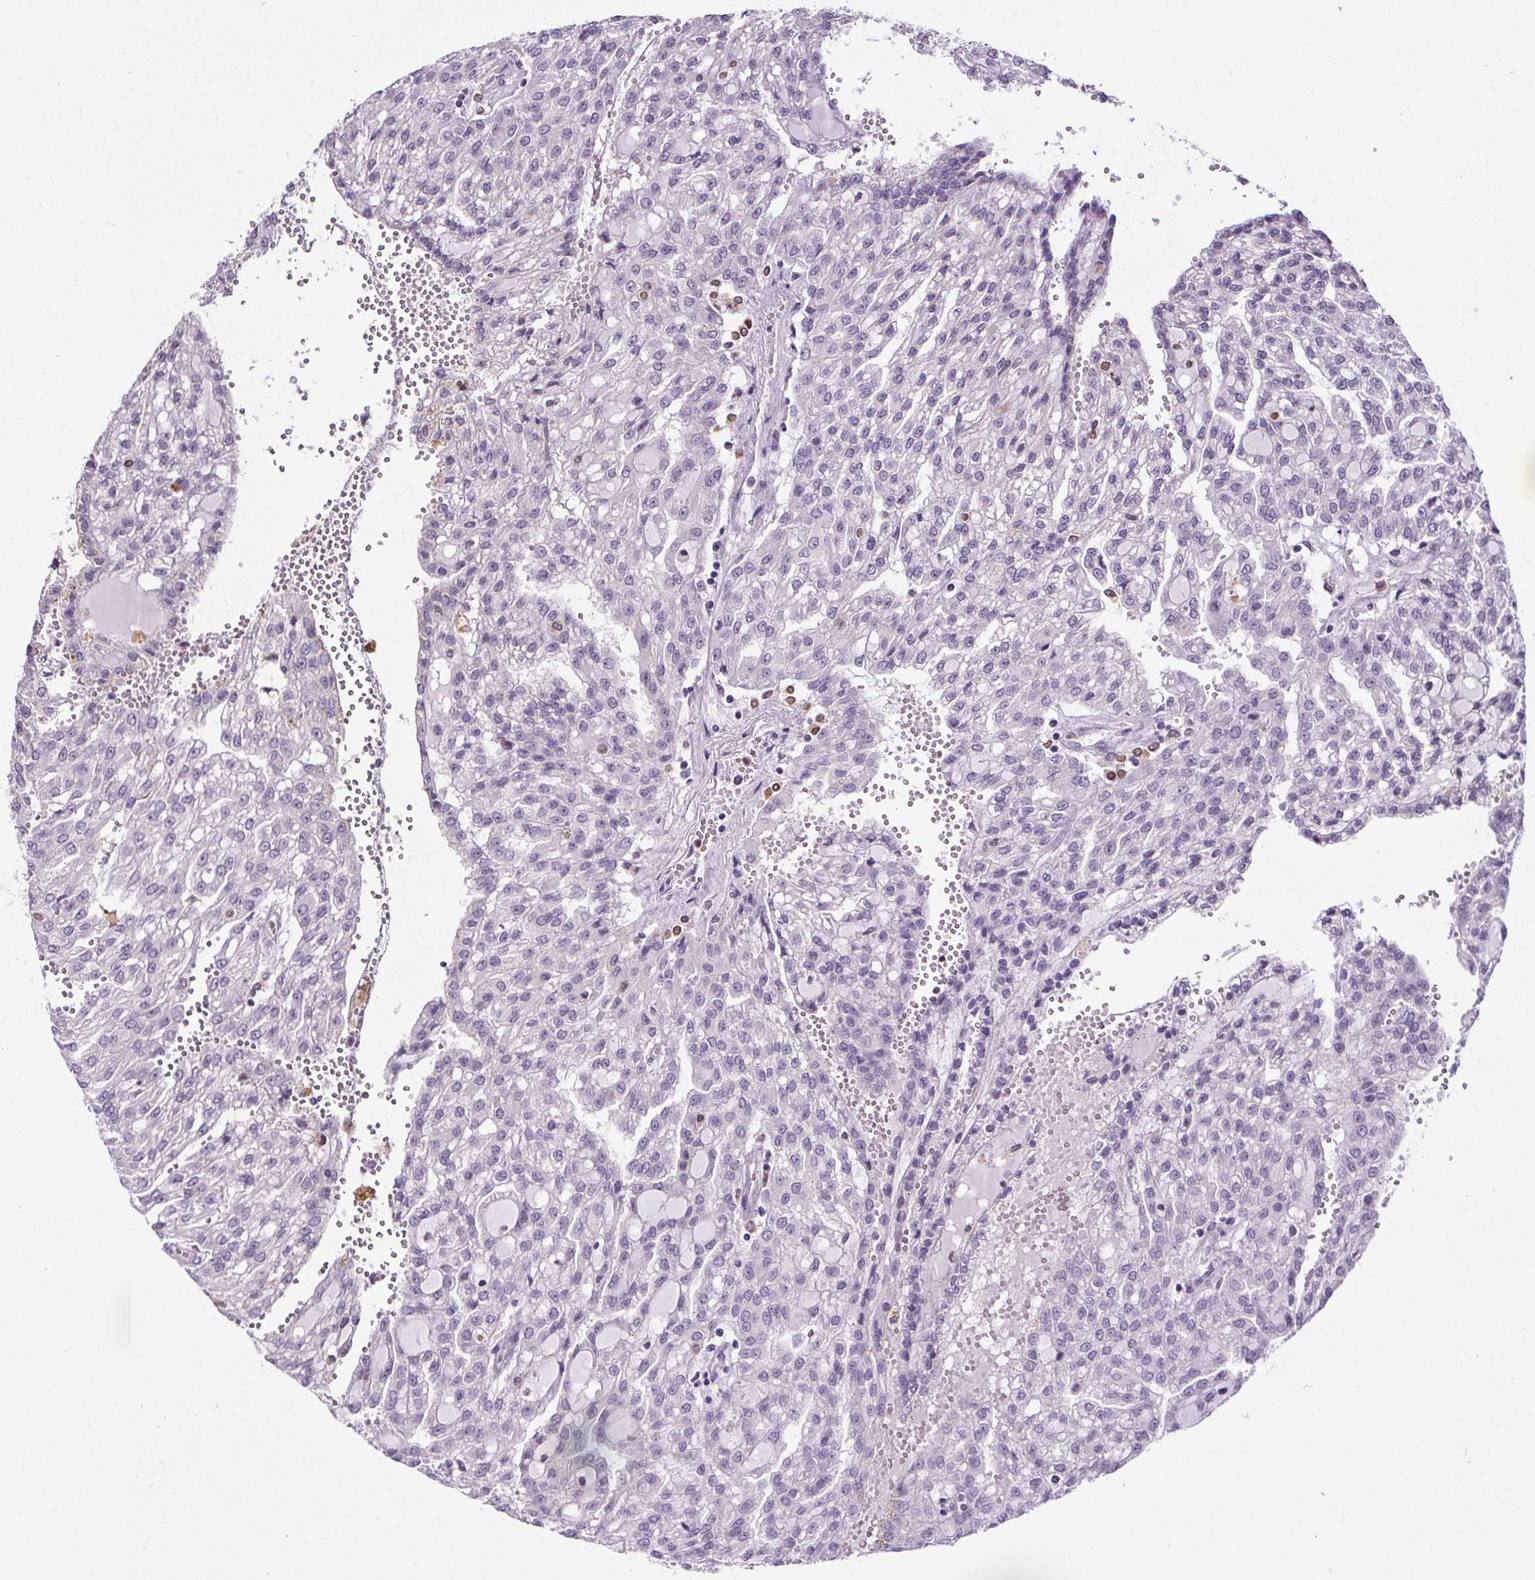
{"staining": {"intensity": "negative", "quantity": "none", "location": "none"}, "tissue": "renal cancer", "cell_type": "Tumor cells", "image_type": "cancer", "snomed": [{"axis": "morphology", "description": "Adenocarcinoma, NOS"}, {"axis": "topography", "description": "Kidney"}], "caption": "The image displays no significant positivity in tumor cells of adenocarcinoma (renal). (Stains: DAB (3,3'-diaminobenzidine) immunohistochemistry with hematoxylin counter stain, Microscopy: brightfield microscopy at high magnification).", "gene": "TMEM240", "patient": {"sex": "male", "age": 63}}